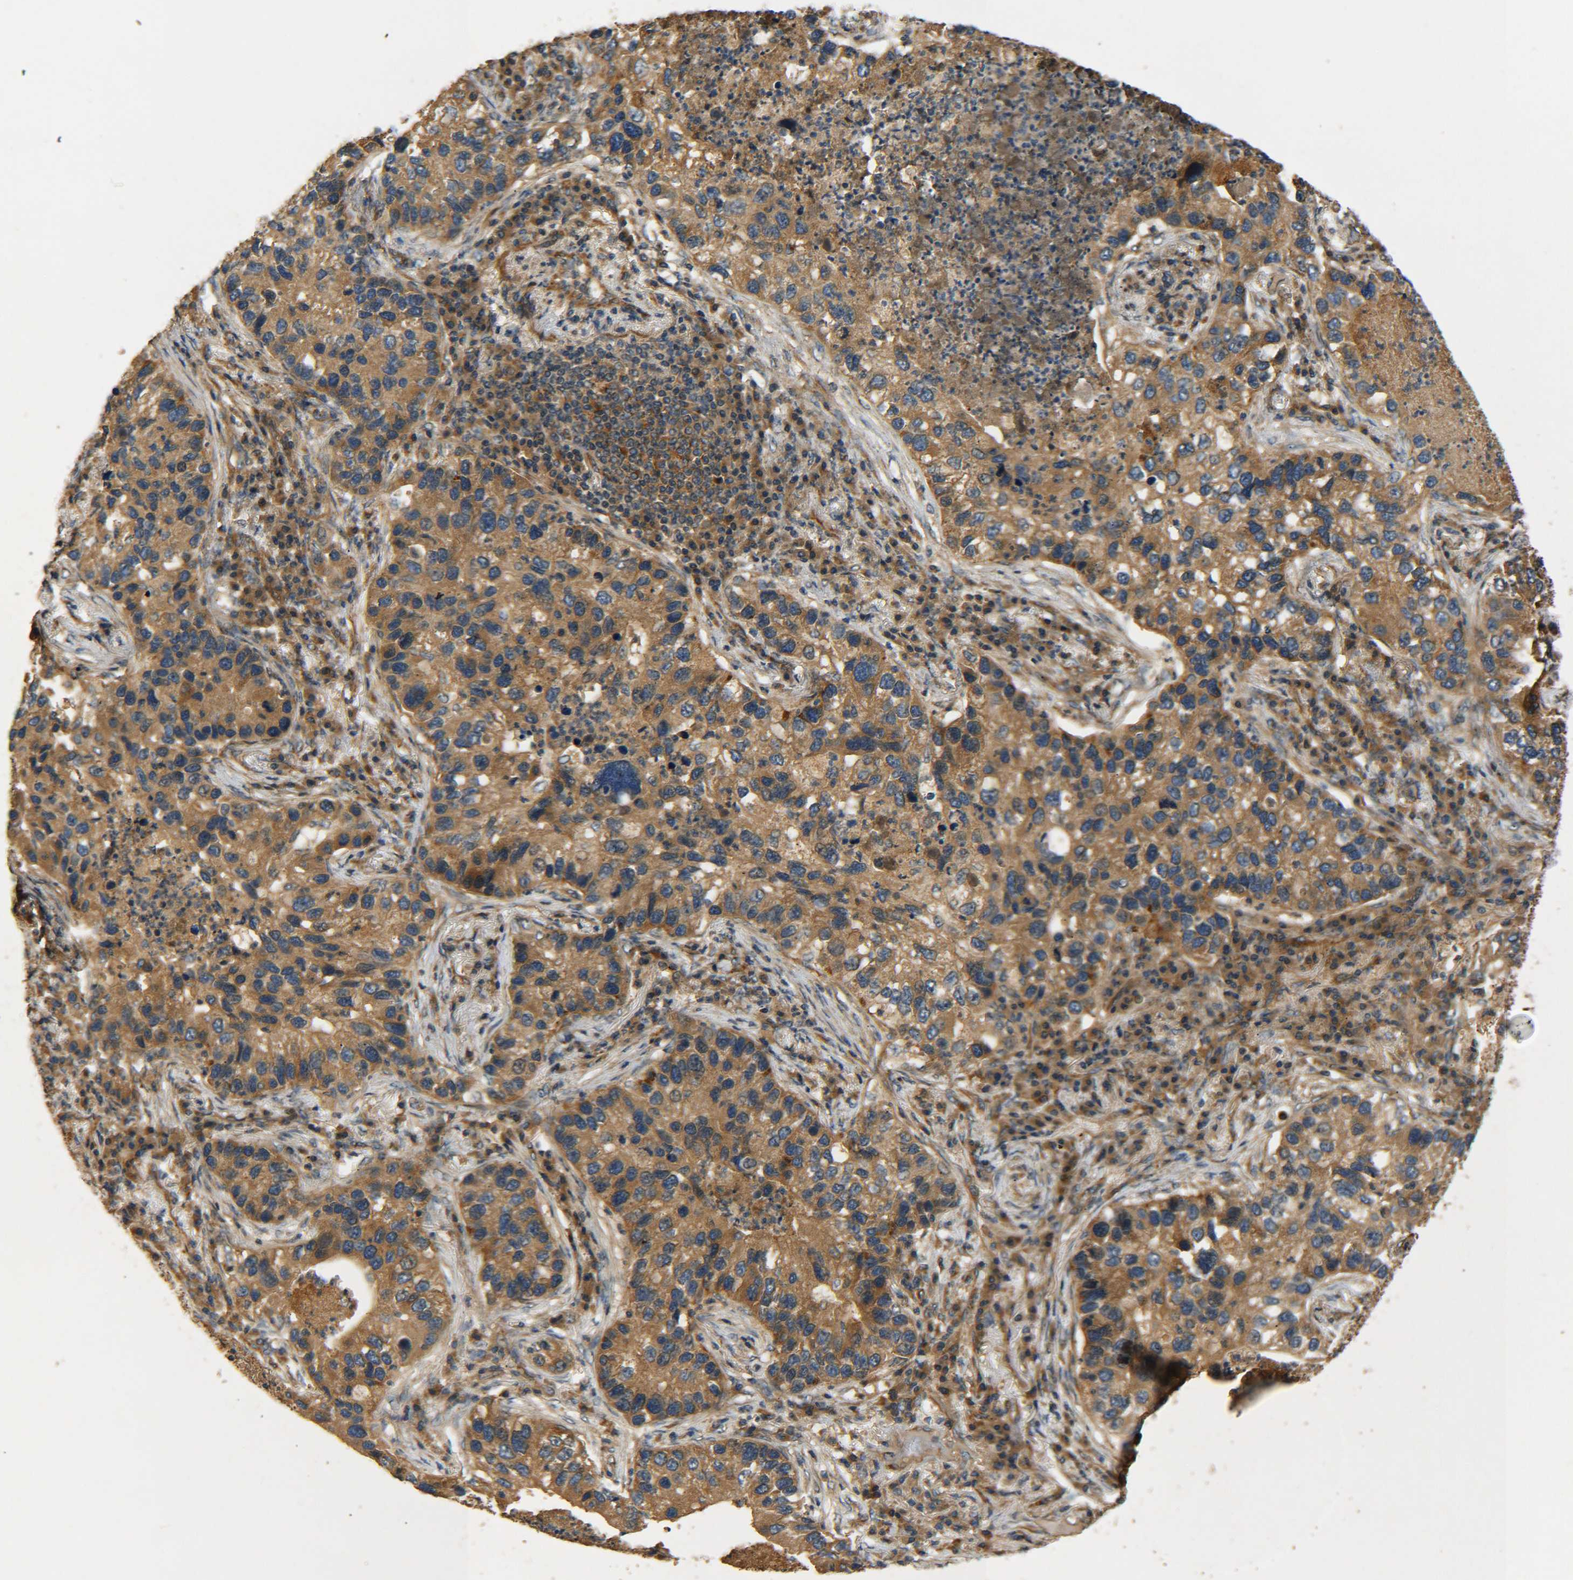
{"staining": {"intensity": "moderate", "quantity": ">75%", "location": "cytoplasmic/membranous"}, "tissue": "lung cancer", "cell_type": "Tumor cells", "image_type": "cancer", "snomed": [{"axis": "morphology", "description": "Normal tissue, NOS"}, {"axis": "morphology", "description": "Adenocarcinoma, NOS"}, {"axis": "topography", "description": "Bronchus"}, {"axis": "topography", "description": "Lung"}], "caption": "Lung cancer stained for a protein (brown) exhibits moderate cytoplasmic/membranous positive positivity in about >75% of tumor cells.", "gene": "LRCH3", "patient": {"sex": "male", "age": 54}}